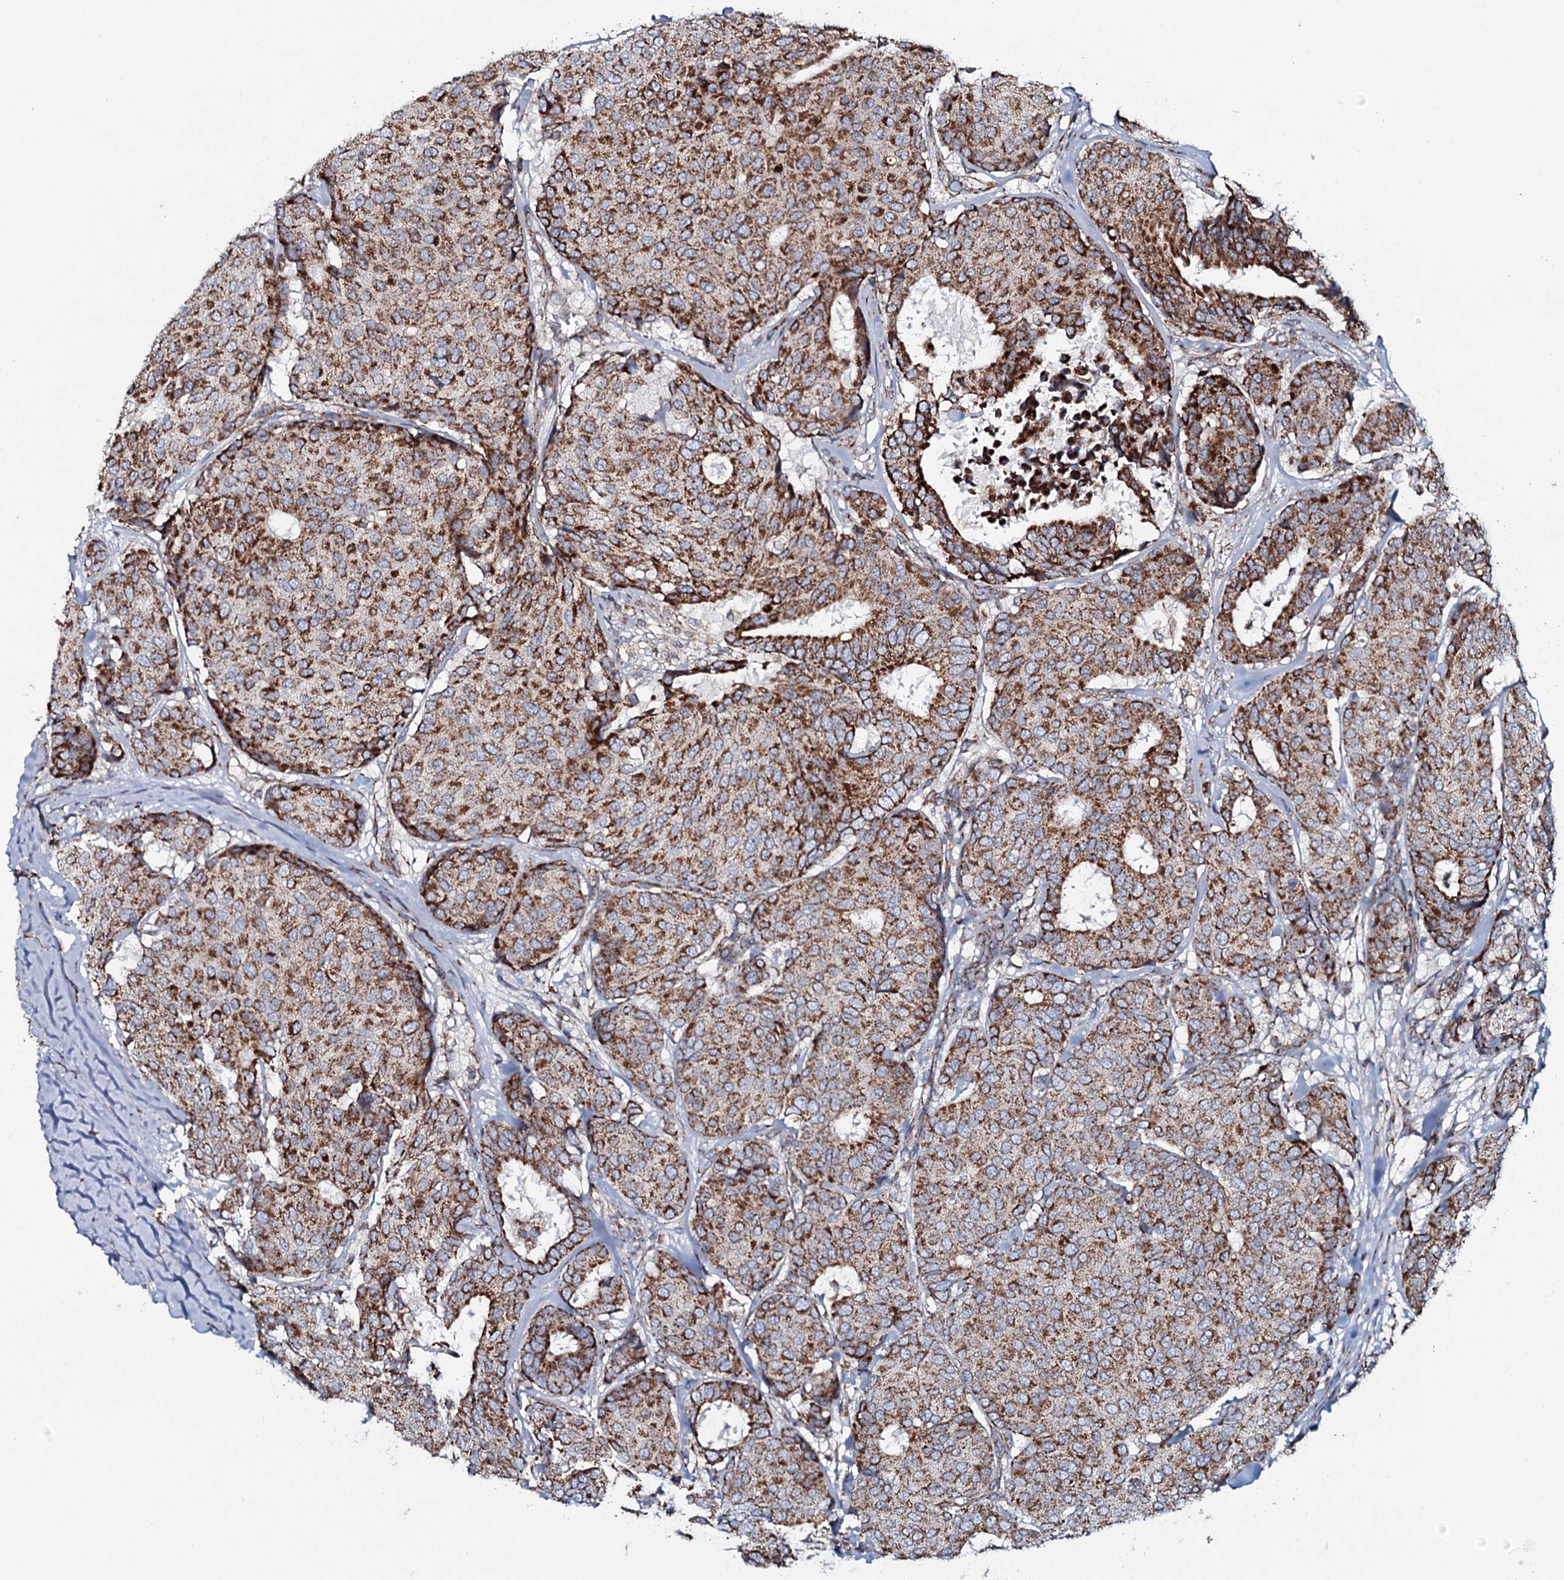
{"staining": {"intensity": "strong", "quantity": "25%-75%", "location": "cytoplasmic/membranous"}, "tissue": "breast cancer", "cell_type": "Tumor cells", "image_type": "cancer", "snomed": [{"axis": "morphology", "description": "Duct carcinoma"}, {"axis": "topography", "description": "Breast"}], "caption": "Tumor cells reveal strong cytoplasmic/membranous positivity in approximately 25%-75% of cells in invasive ductal carcinoma (breast).", "gene": "EVC2", "patient": {"sex": "female", "age": 75}}